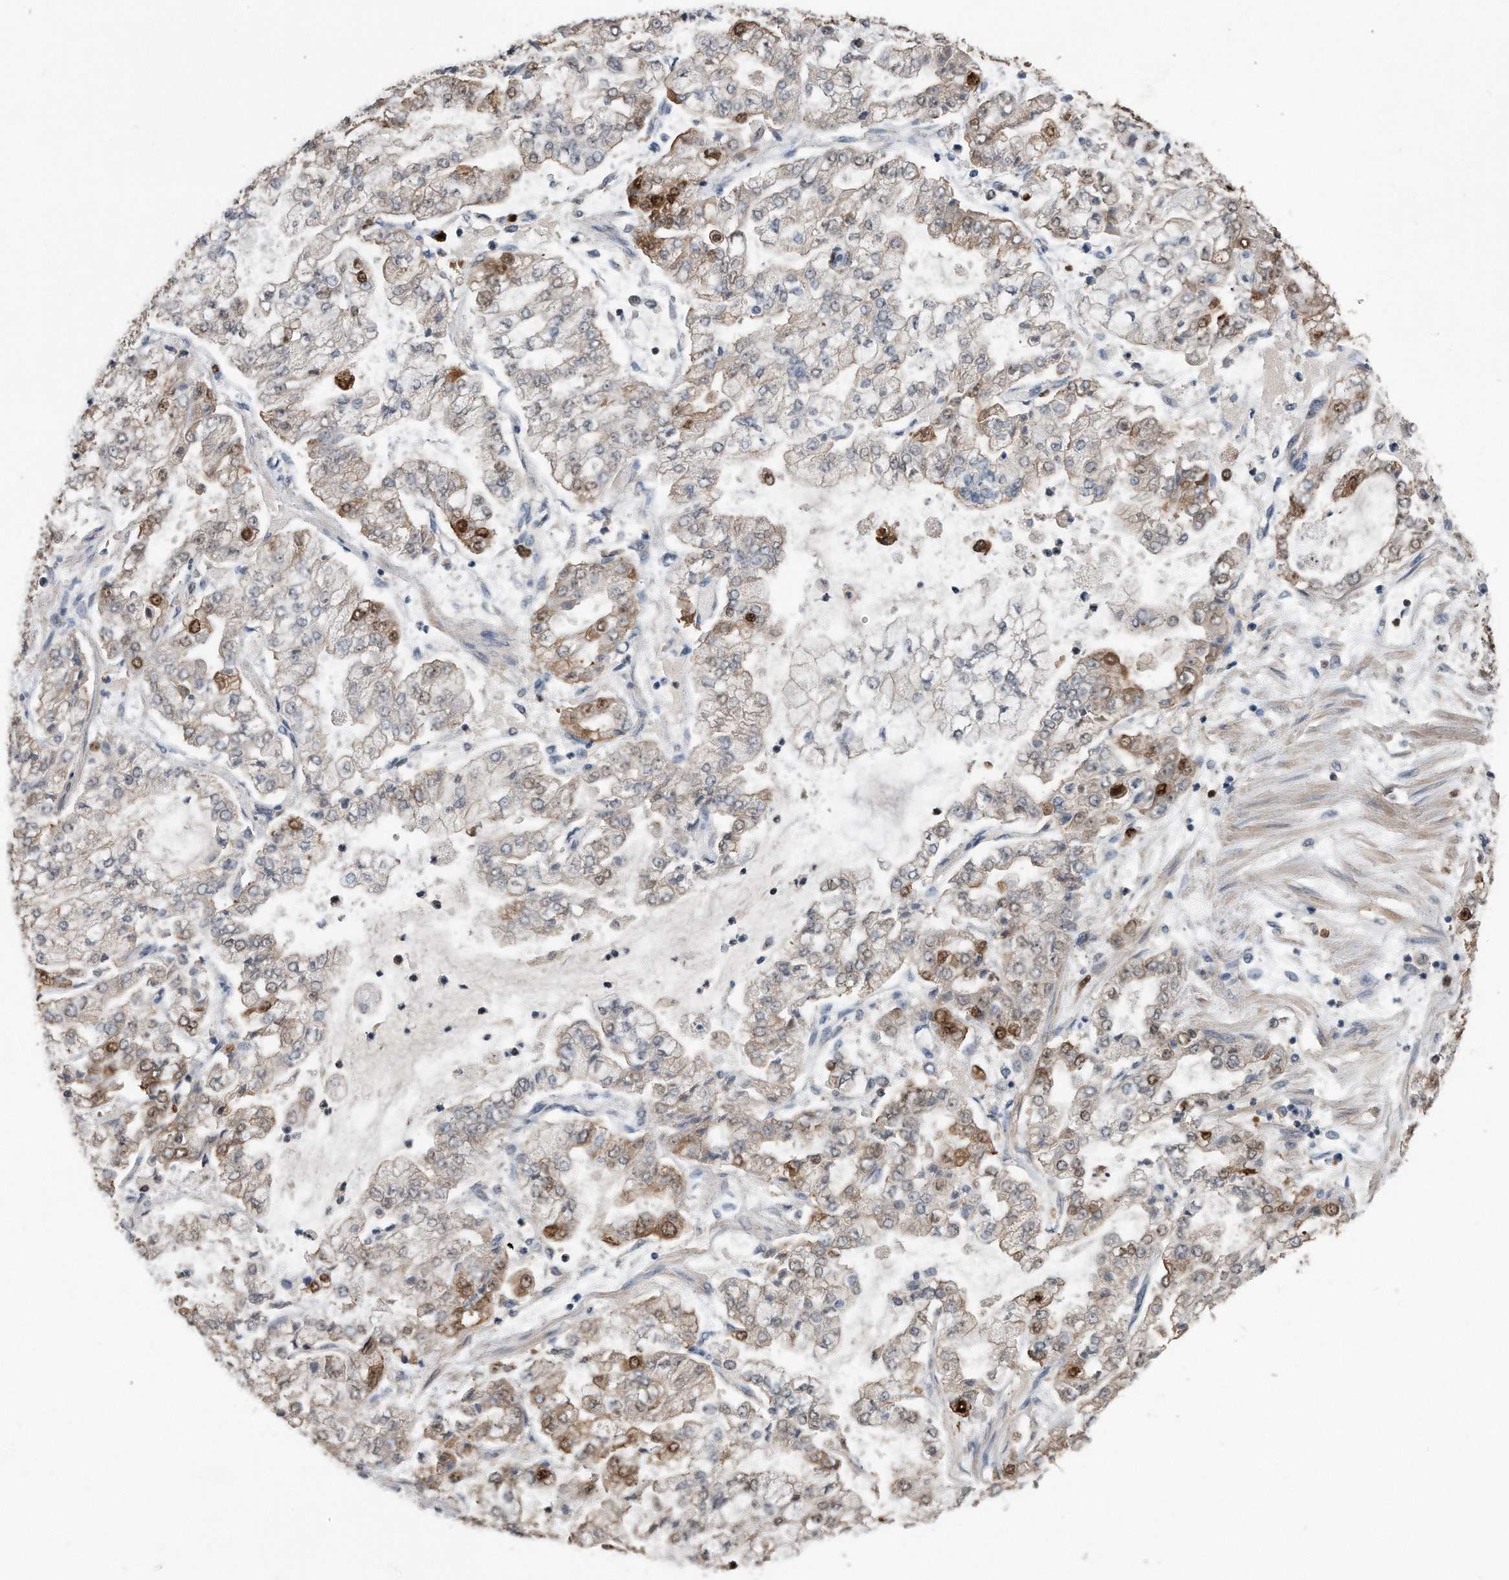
{"staining": {"intensity": "strong", "quantity": "<25%", "location": "nuclear"}, "tissue": "stomach cancer", "cell_type": "Tumor cells", "image_type": "cancer", "snomed": [{"axis": "morphology", "description": "Adenocarcinoma, NOS"}, {"axis": "topography", "description": "Stomach"}], "caption": "About <25% of tumor cells in human stomach cancer (adenocarcinoma) demonstrate strong nuclear protein positivity as visualized by brown immunohistochemical staining.", "gene": "PCNA", "patient": {"sex": "male", "age": 76}}